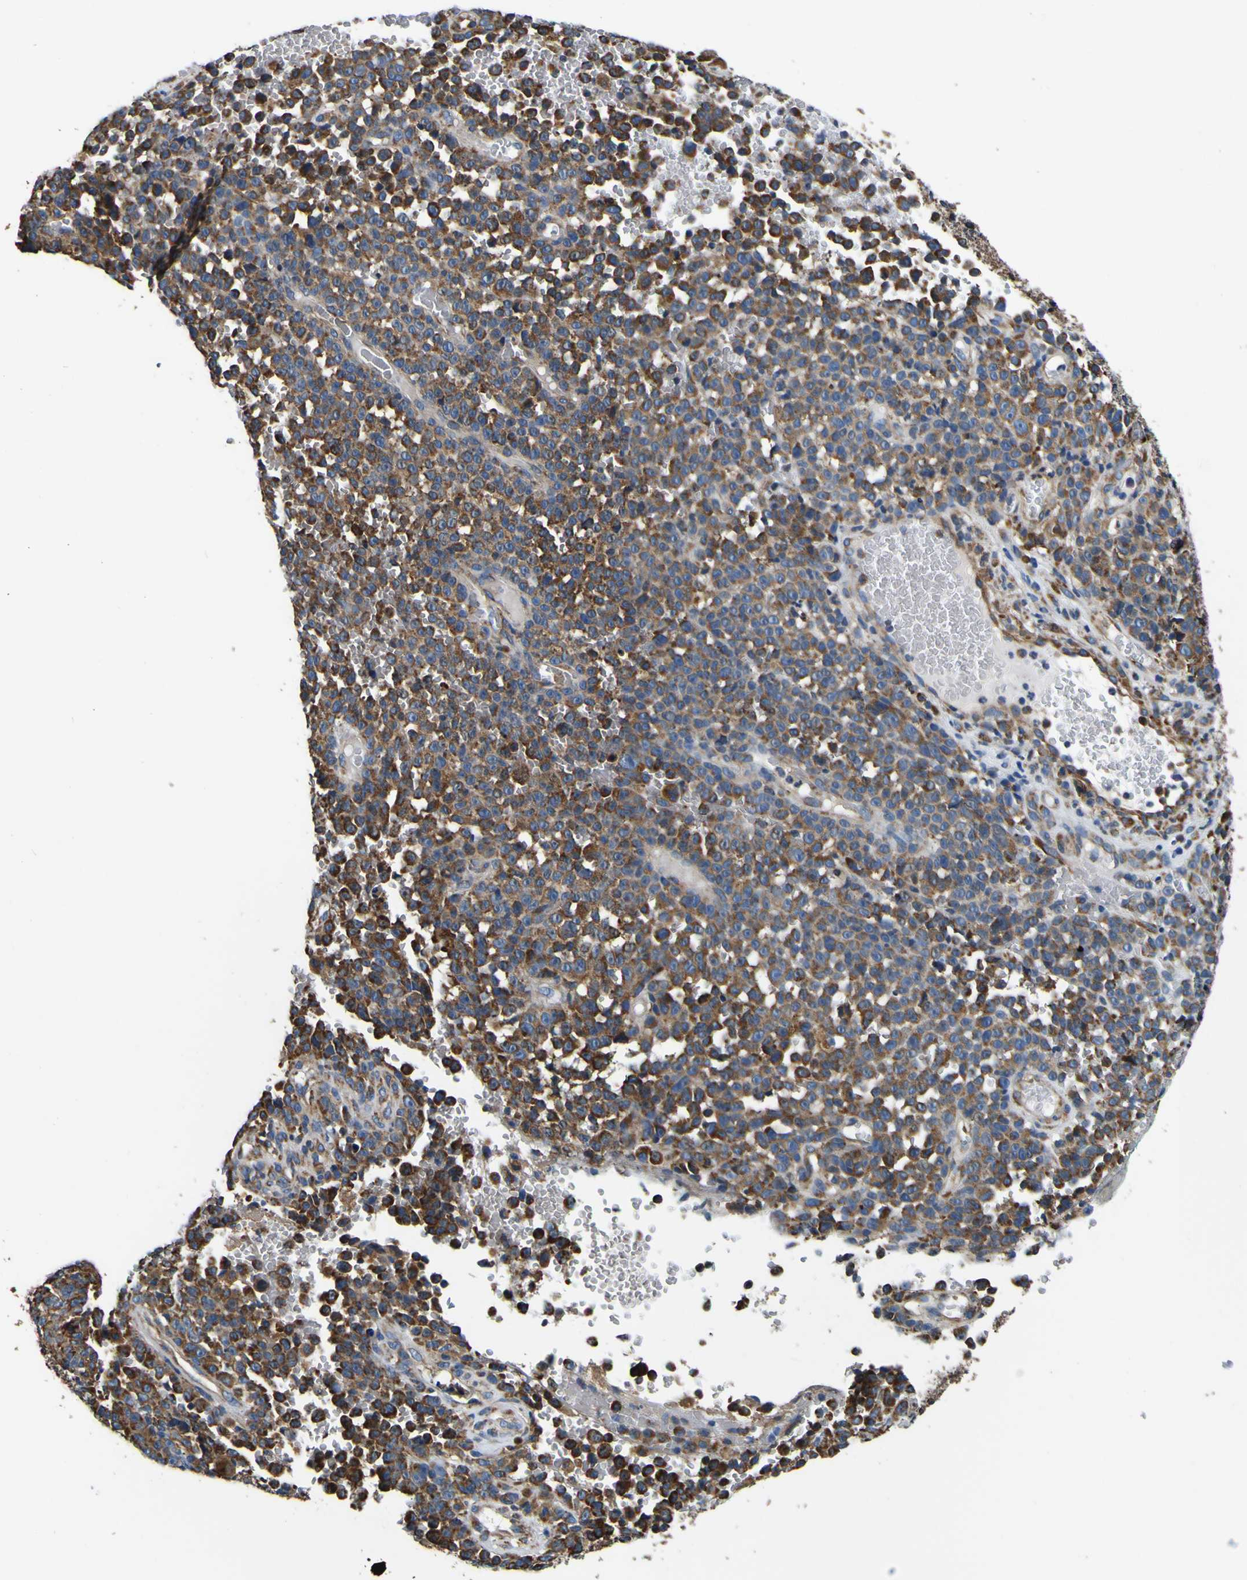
{"staining": {"intensity": "moderate", "quantity": ">75%", "location": "cytoplasmic/membranous"}, "tissue": "melanoma", "cell_type": "Tumor cells", "image_type": "cancer", "snomed": [{"axis": "morphology", "description": "Malignant melanoma, NOS"}, {"axis": "topography", "description": "Skin"}], "caption": "Melanoma stained for a protein (brown) exhibits moderate cytoplasmic/membranous positive positivity in about >75% of tumor cells.", "gene": "INPP5A", "patient": {"sex": "female", "age": 82}}